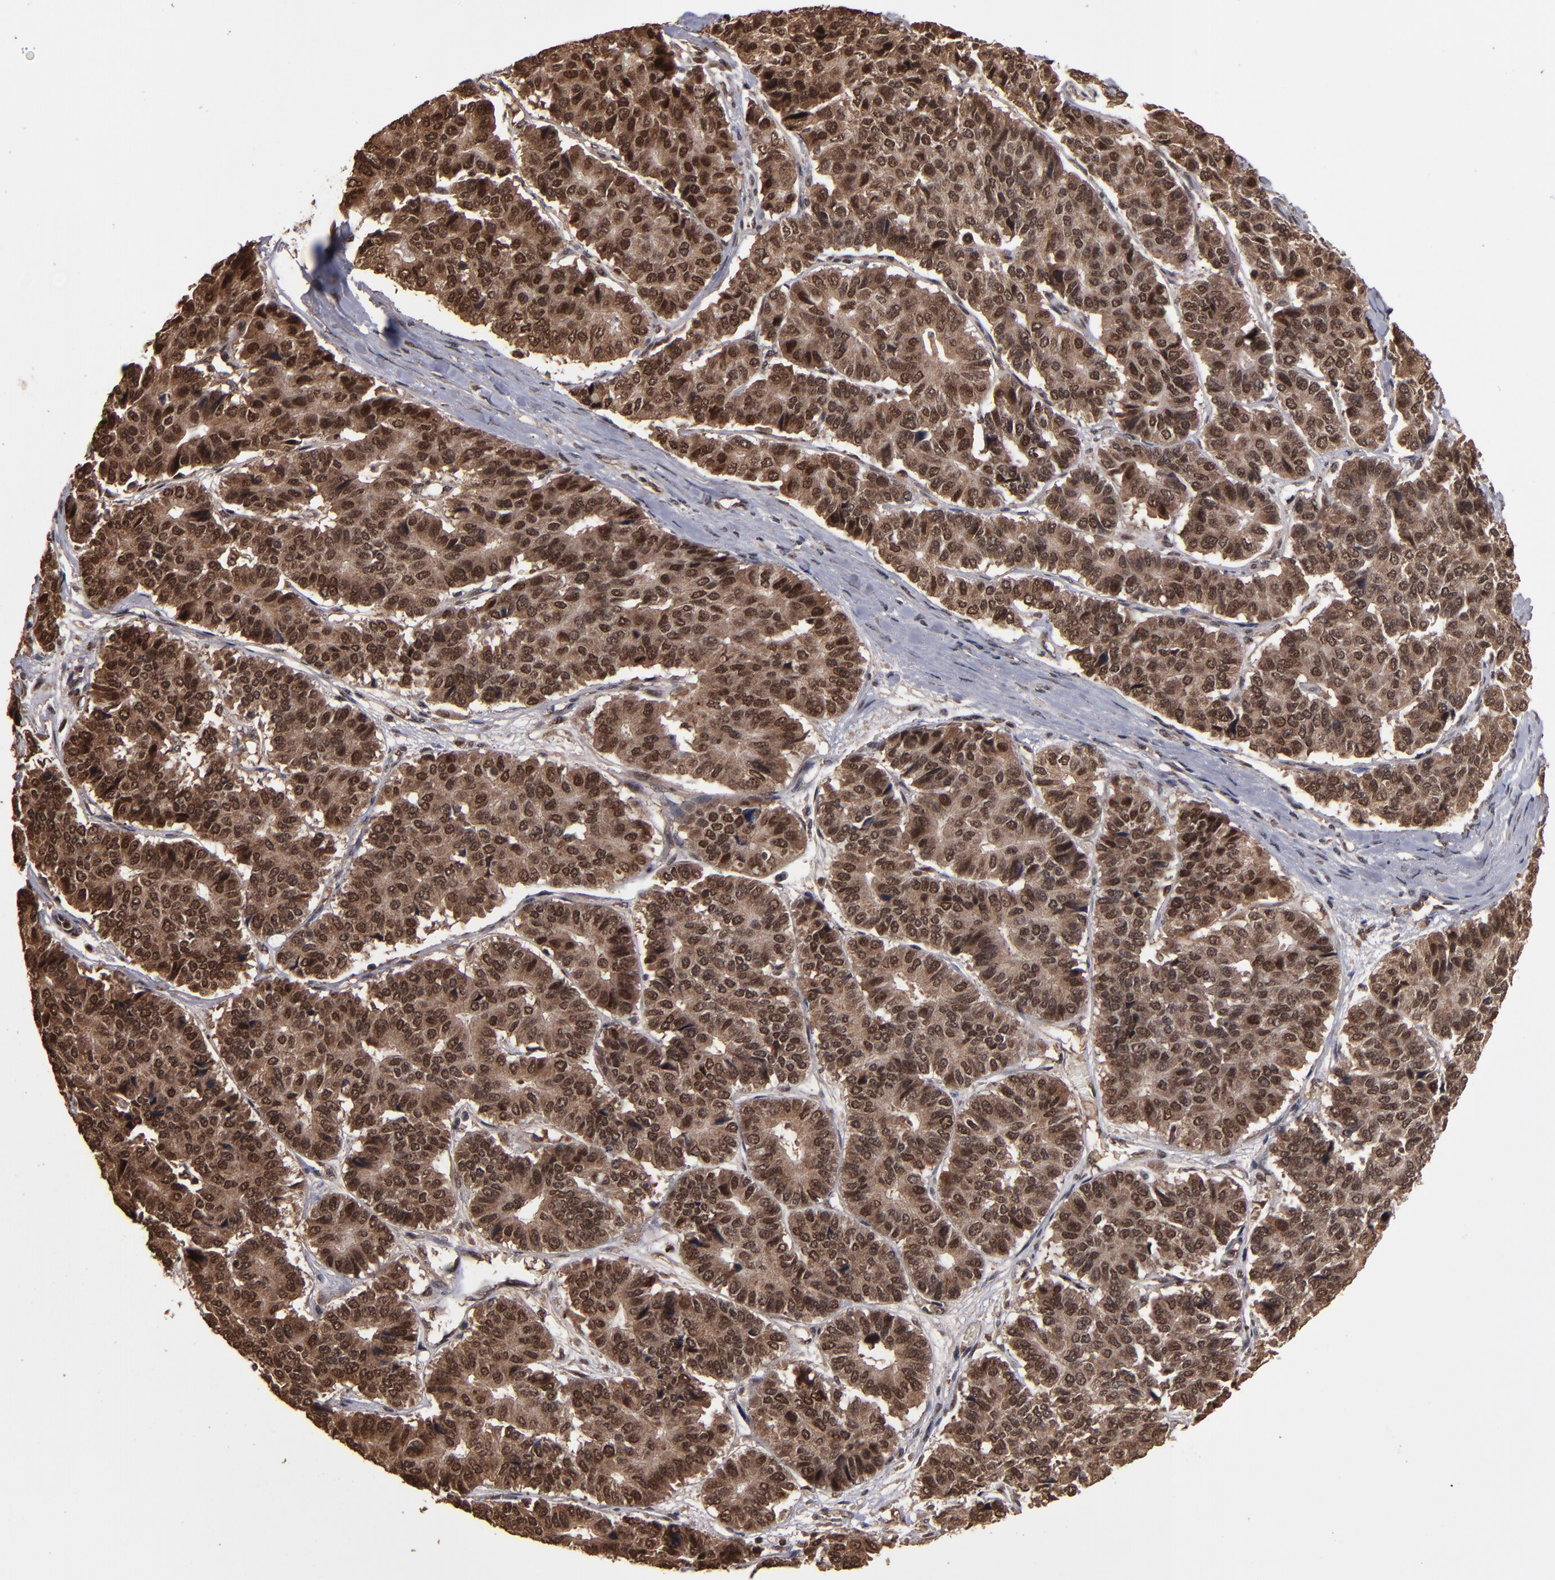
{"staining": {"intensity": "strong", "quantity": ">75%", "location": "cytoplasmic/membranous,nuclear"}, "tissue": "pancreatic cancer", "cell_type": "Tumor cells", "image_type": "cancer", "snomed": [{"axis": "morphology", "description": "Adenocarcinoma, NOS"}, {"axis": "topography", "description": "Pancreas"}], "caption": "Pancreatic cancer (adenocarcinoma) stained with a protein marker exhibits strong staining in tumor cells.", "gene": "NXF2B", "patient": {"sex": "male", "age": 50}}